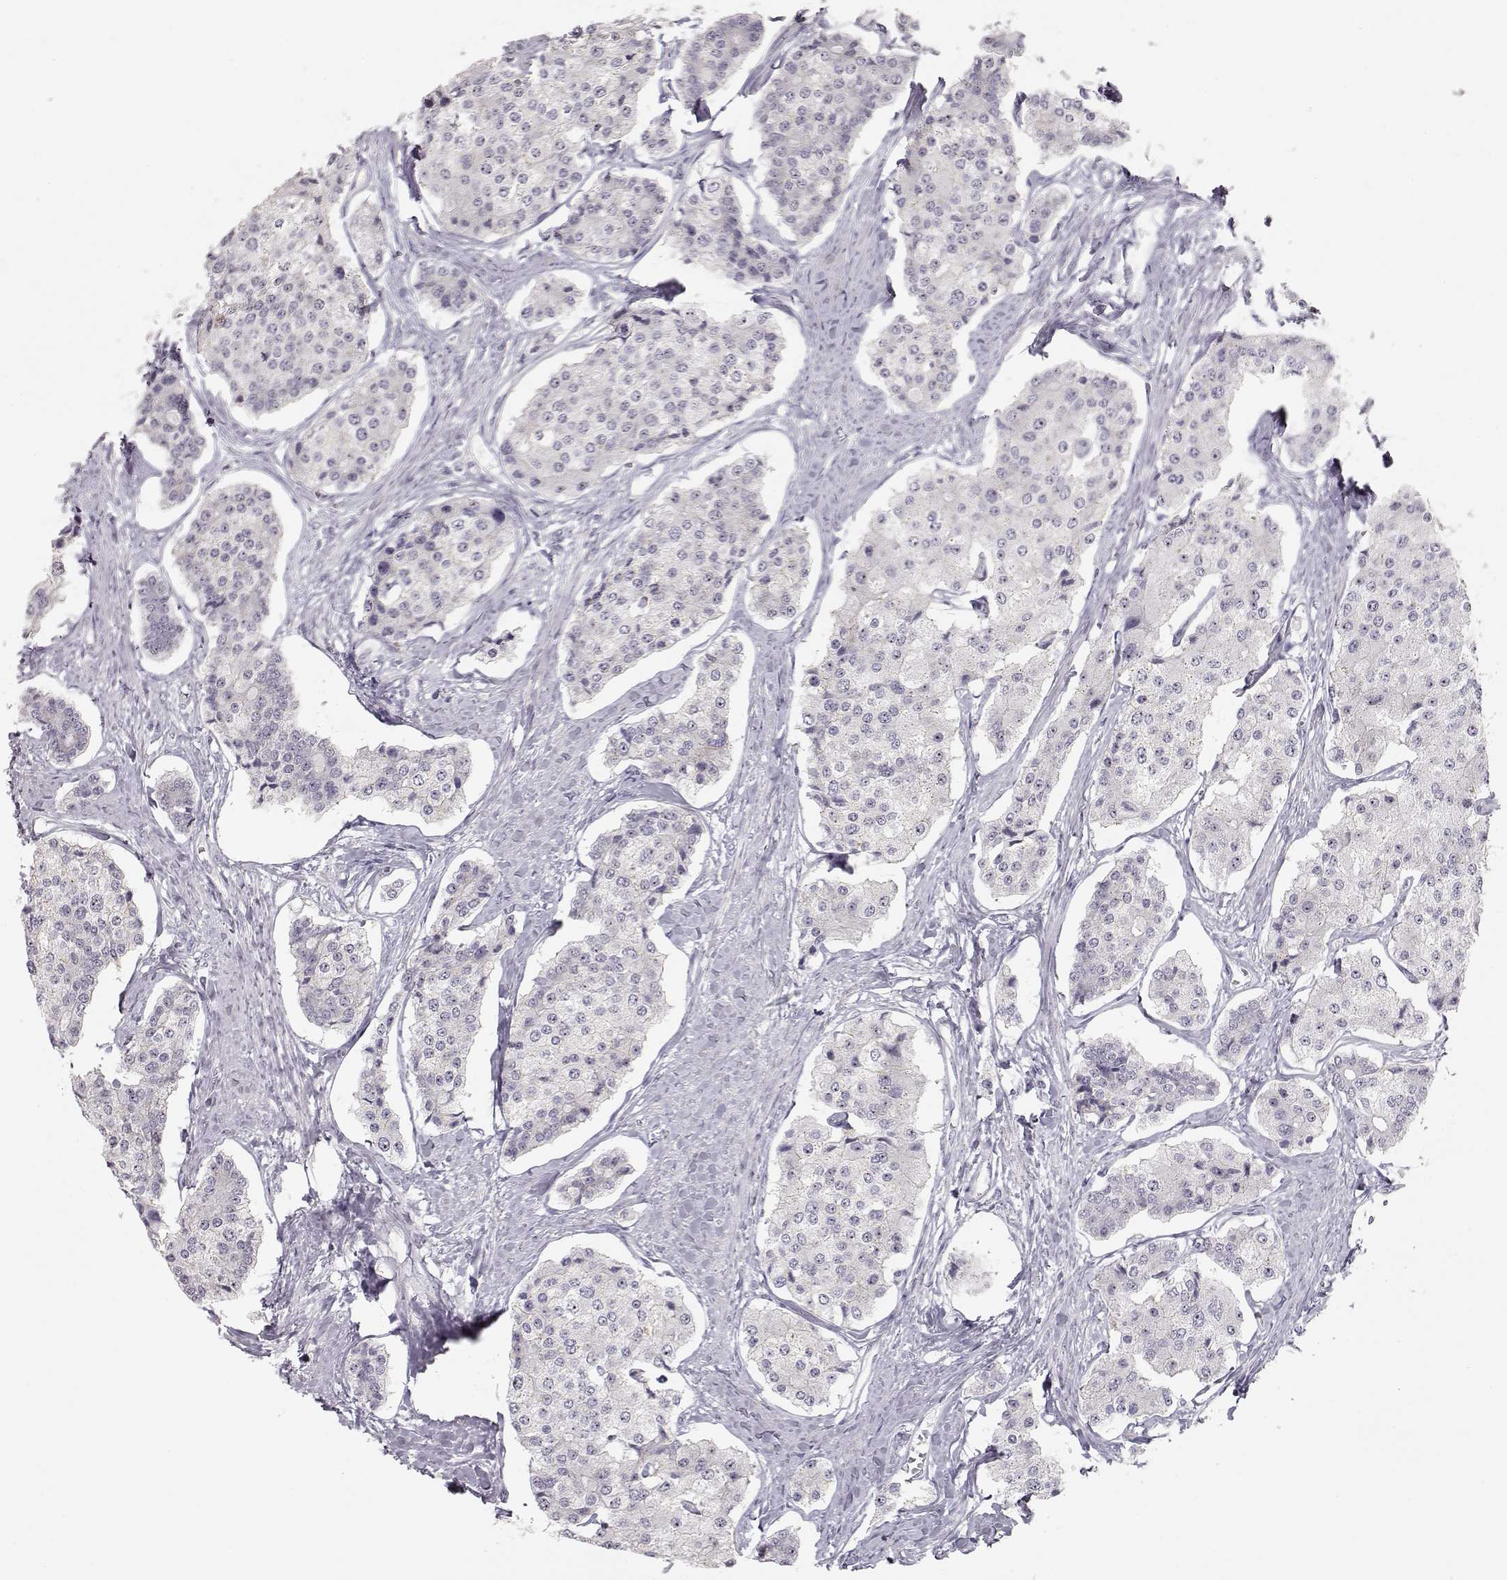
{"staining": {"intensity": "negative", "quantity": "none", "location": "none"}, "tissue": "carcinoid", "cell_type": "Tumor cells", "image_type": "cancer", "snomed": [{"axis": "morphology", "description": "Carcinoid, malignant, NOS"}, {"axis": "topography", "description": "Small intestine"}], "caption": "Micrograph shows no protein expression in tumor cells of carcinoid tissue.", "gene": "FAM205A", "patient": {"sex": "female", "age": 65}}